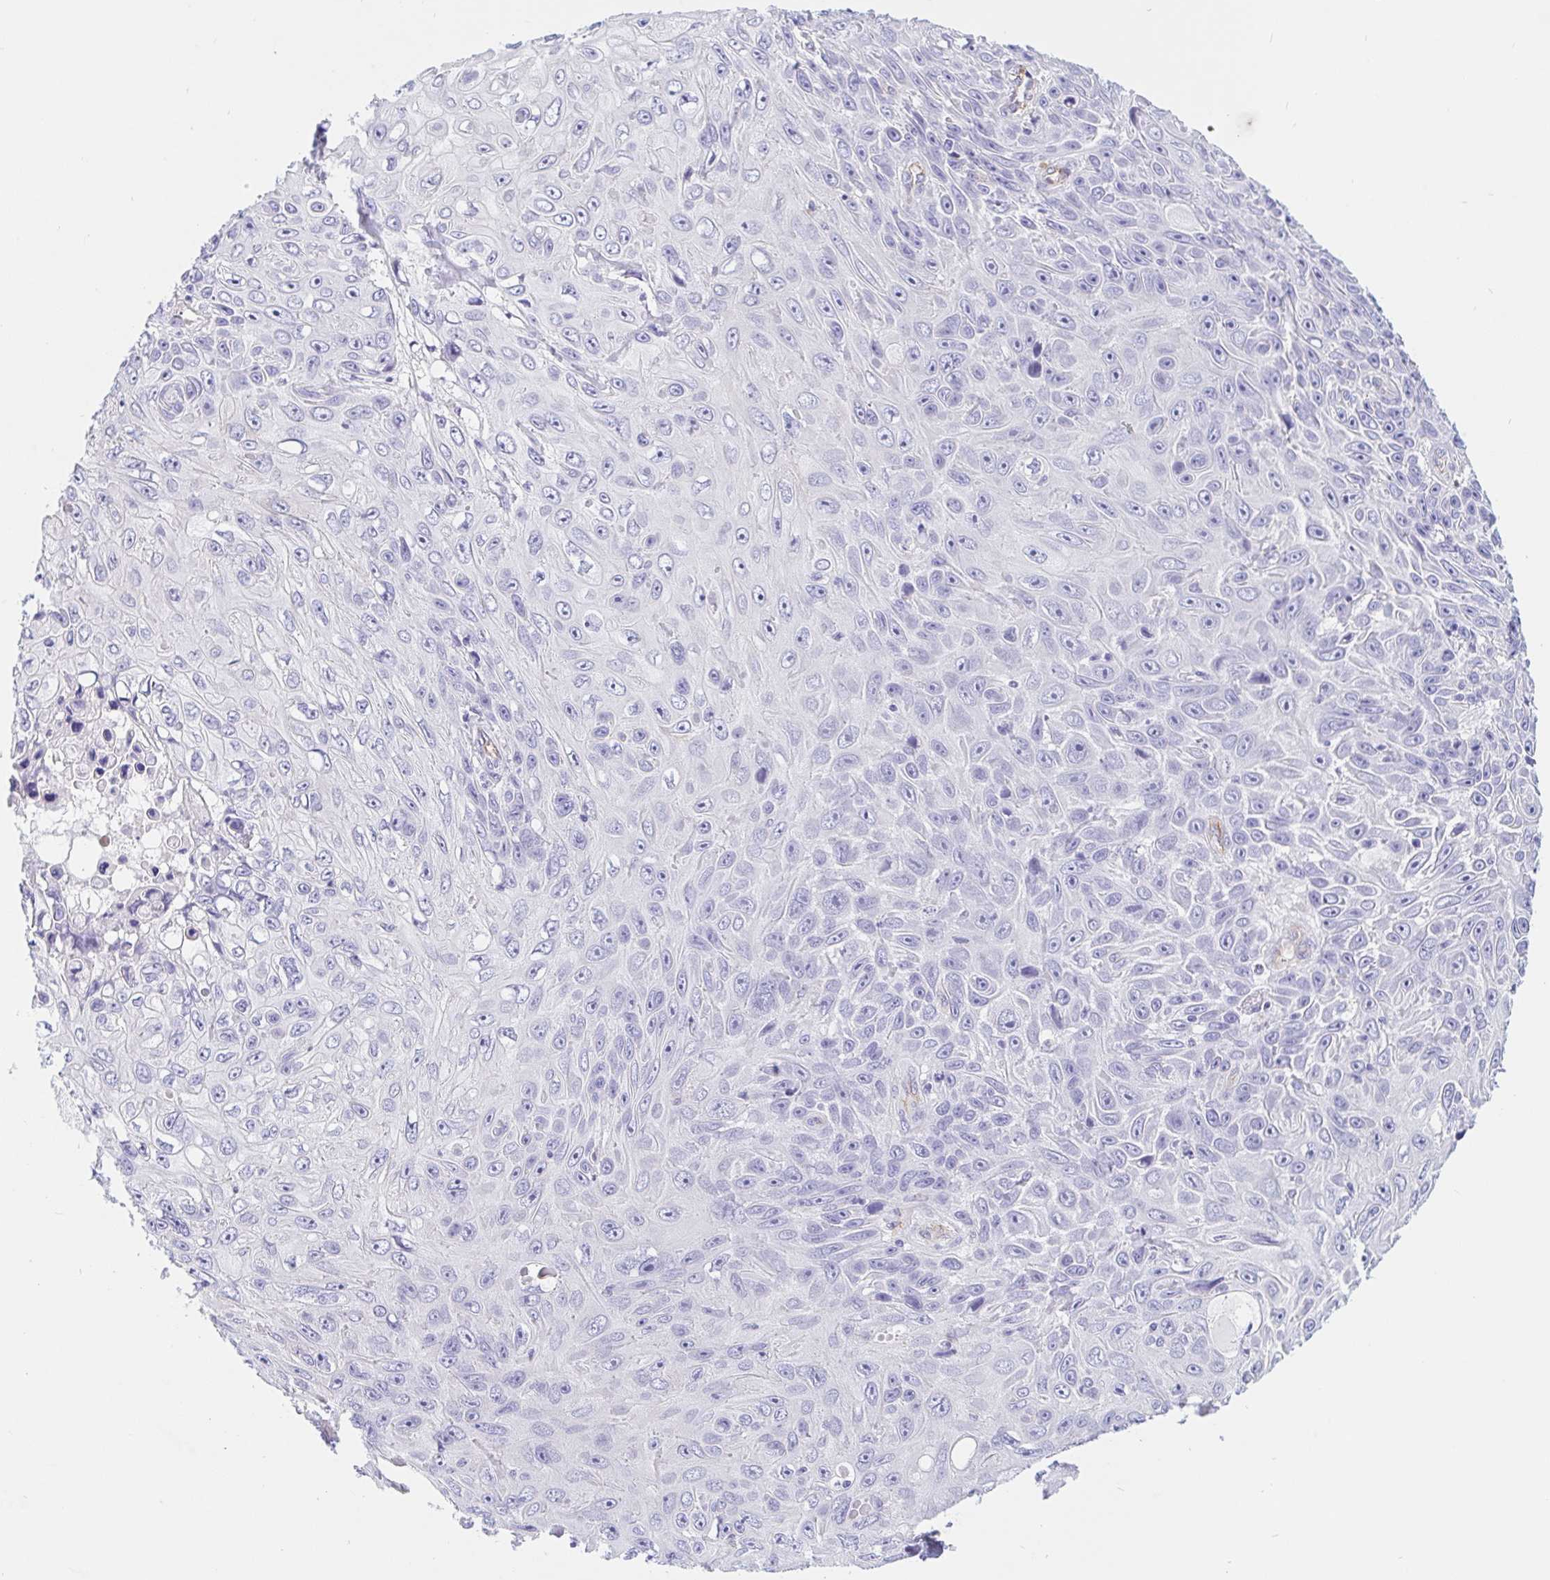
{"staining": {"intensity": "negative", "quantity": "none", "location": "none"}, "tissue": "skin cancer", "cell_type": "Tumor cells", "image_type": "cancer", "snomed": [{"axis": "morphology", "description": "Squamous cell carcinoma, NOS"}, {"axis": "topography", "description": "Skin"}], "caption": "Human squamous cell carcinoma (skin) stained for a protein using immunohistochemistry exhibits no expression in tumor cells.", "gene": "LIMCH1", "patient": {"sex": "male", "age": 82}}